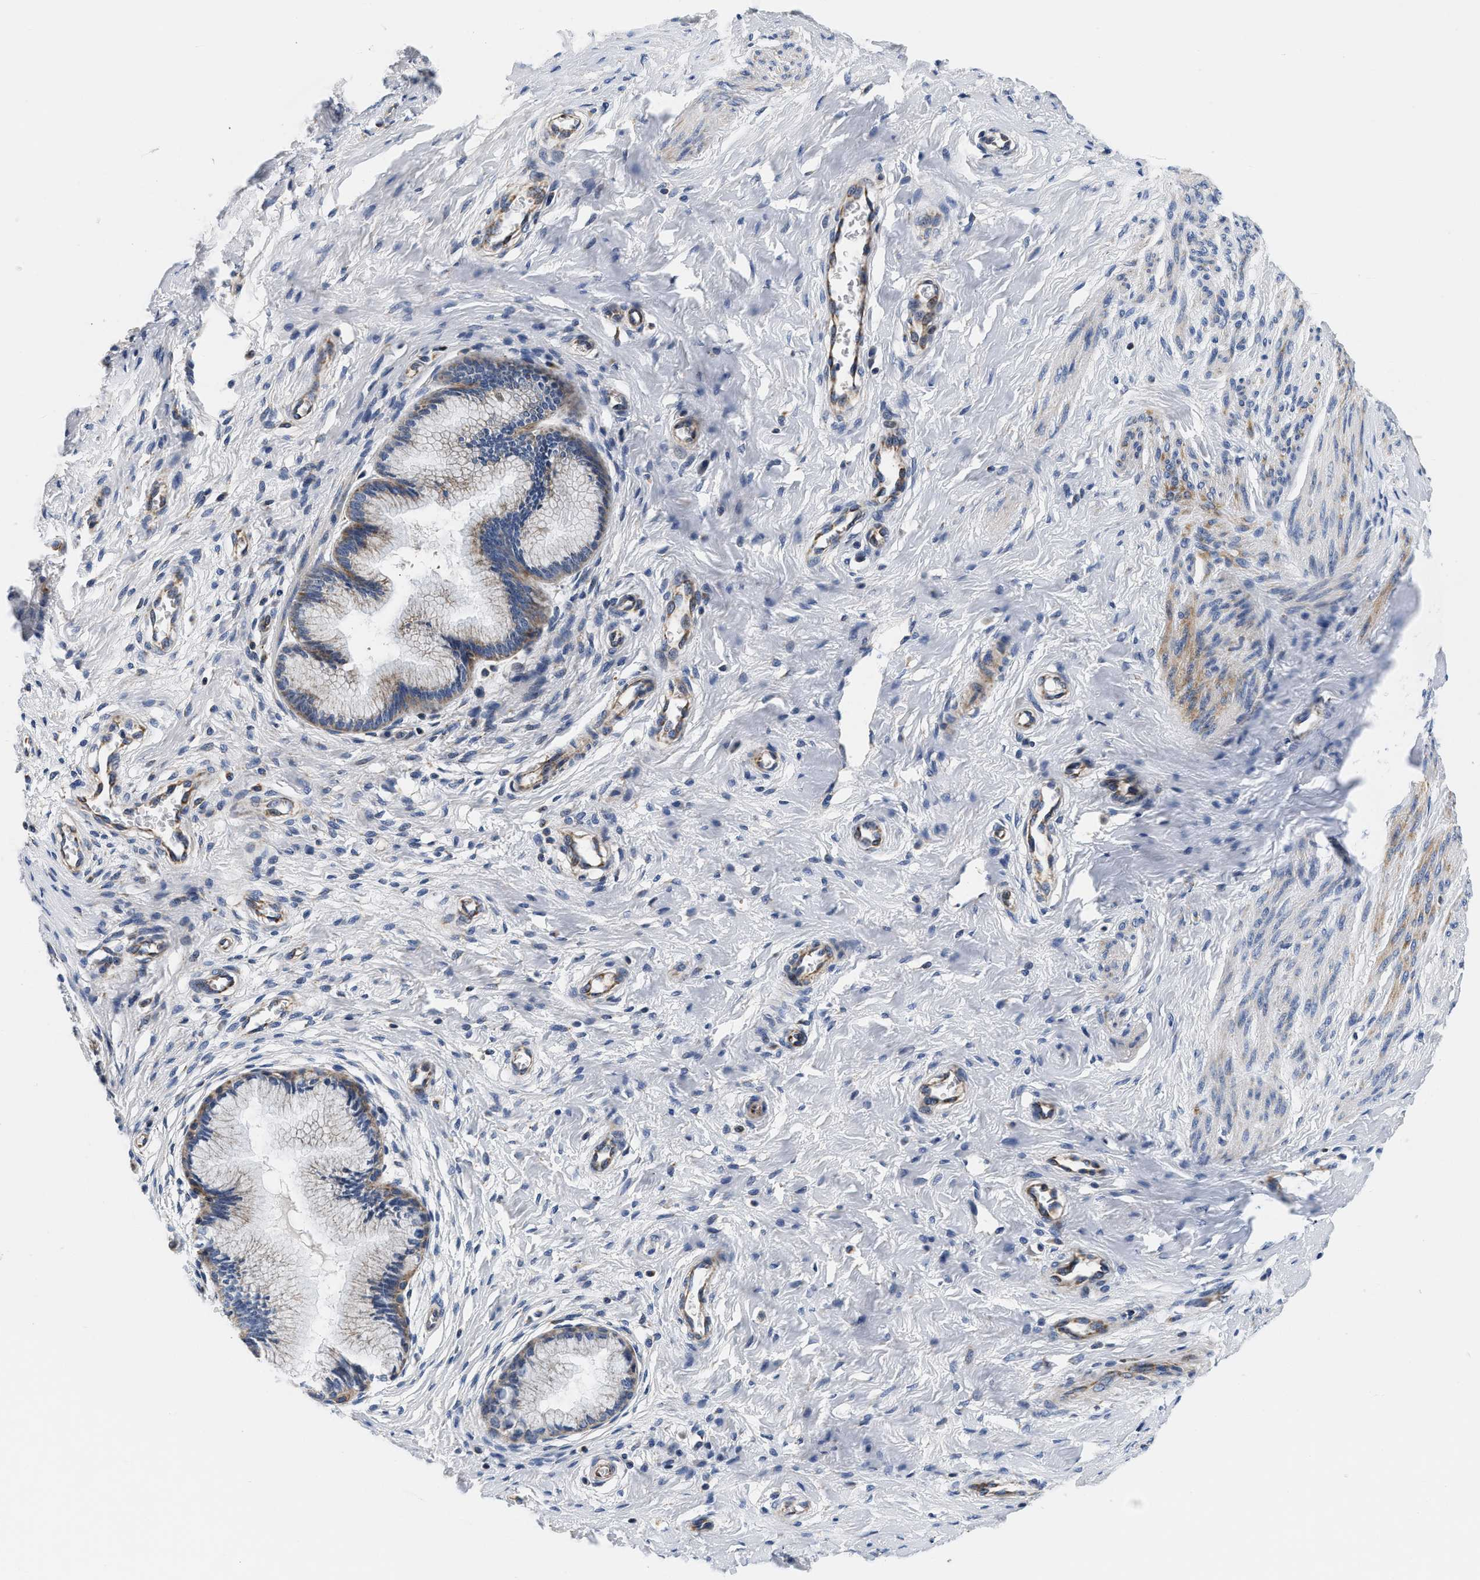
{"staining": {"intensity": "weak", "quantity": ">75%", "location": "cytoplasmic/membranous"}, "tissue": "cervix", "cell_type": "Glandular cells", "image_type": "normal", "snomed": [{"axis": "morphology", "description": "Normal tissue, NOS"}, {"axis": "topography", "description": "Cervix"}], "caption": "Cervix stained with IHC exhibits weak cytoplasmic/membranous positivity in approximately >75% of glandular cells. (DAB IHC with brightfield microscopy, high magnification).", "gene": "PDP1", "patient": {"sex": "female", "age": 55}}